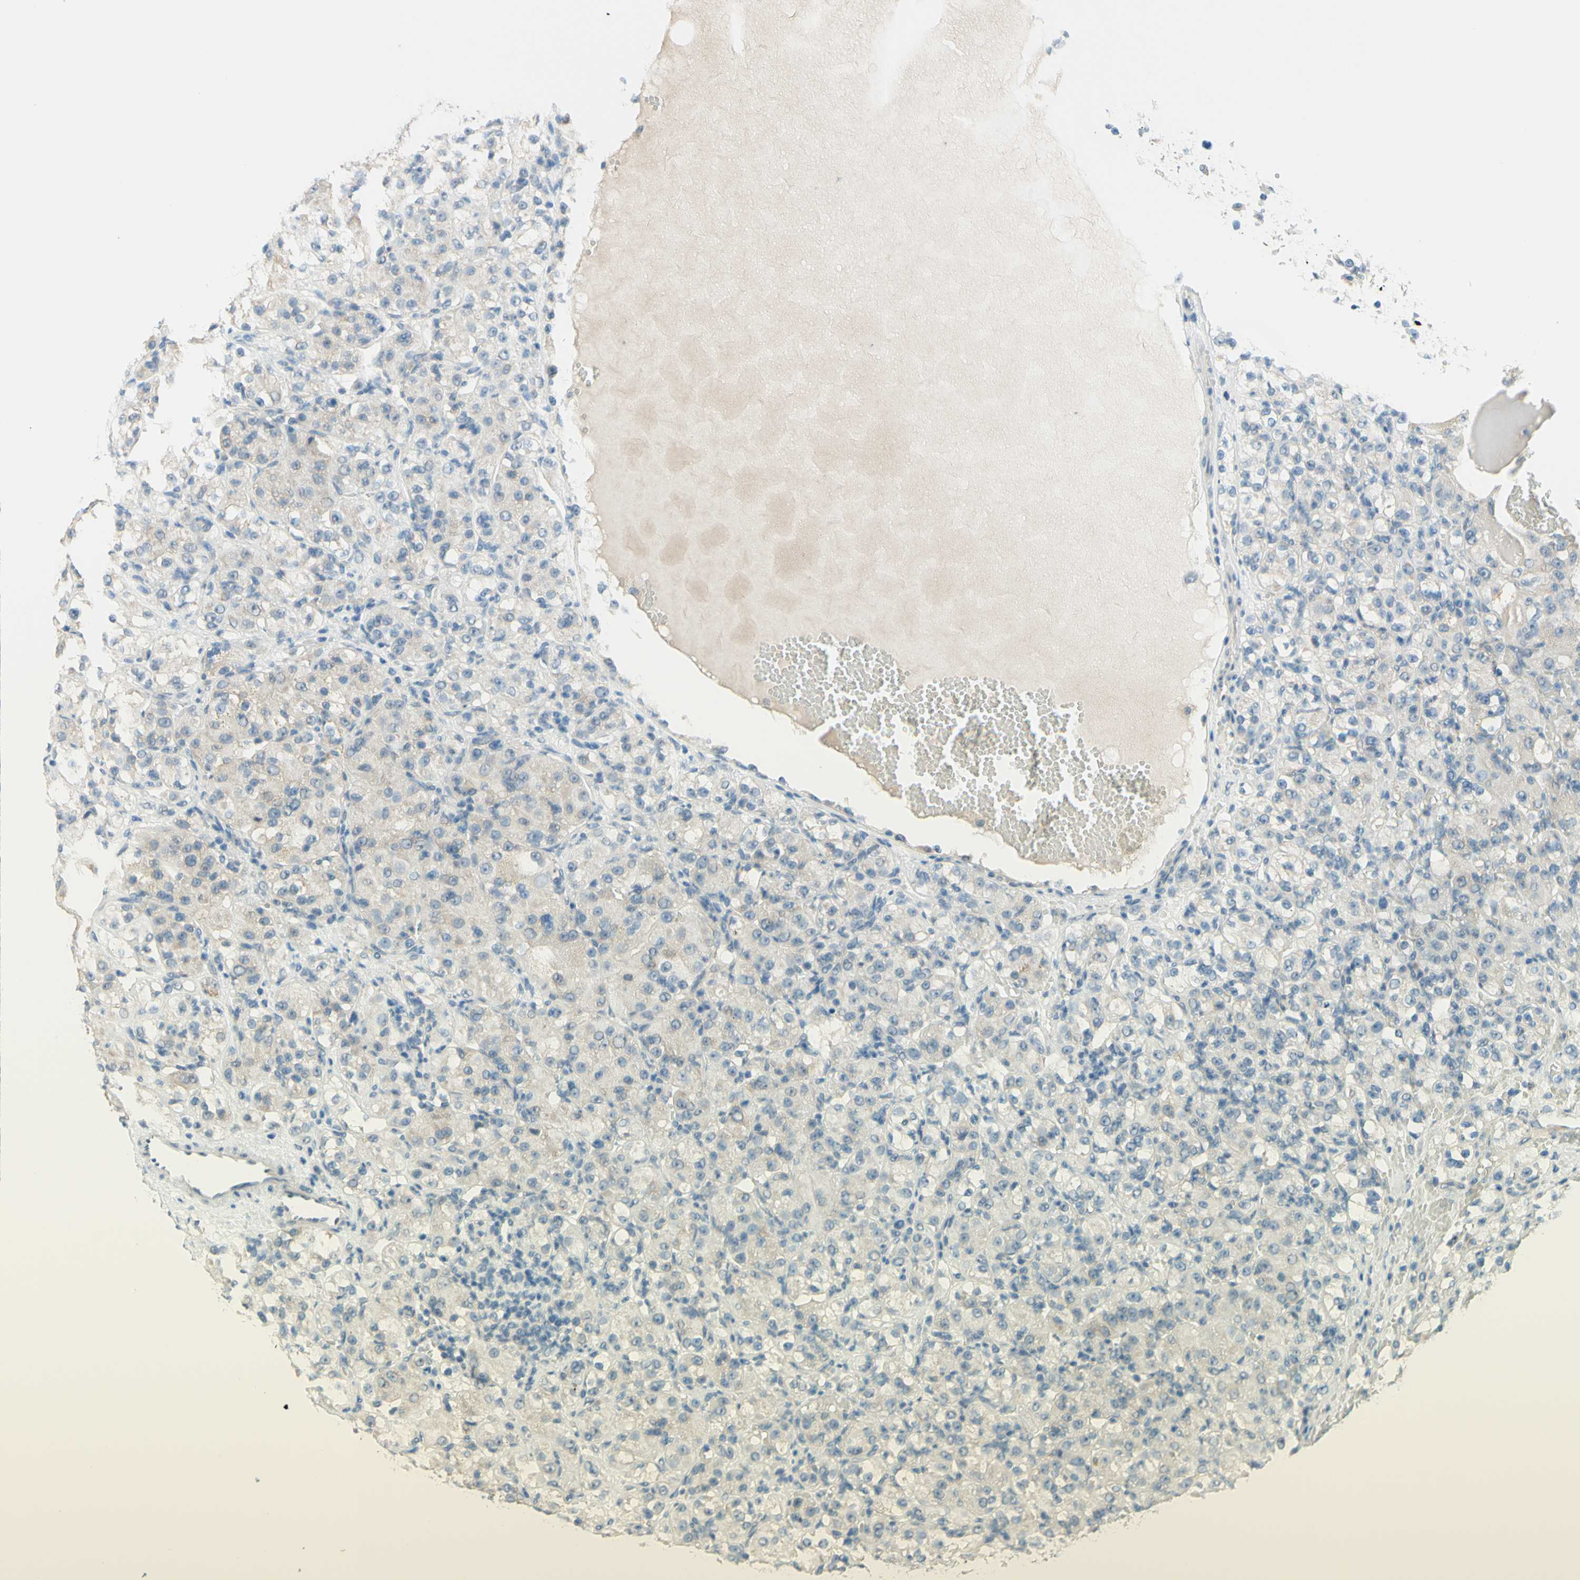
{"staining": {"intensity": "negative", "quantity": "none", "location": "none"}, "tissue": "renal cancer", "cell_type": "Tumor cells", "image_type": "cancer", "snomed": [{"axis": "morphology", "description": "Adenocarcinoma, NOS"}, {"axis": "topography", "description": "Kidney"}], "caption": "DAB immunohistochemical staining of renal cancer (adenocarcinoma) reveals no significant expression in tumor cells.", "gene": "JPH1", "patient": {"sex": "male", "age": 61}}